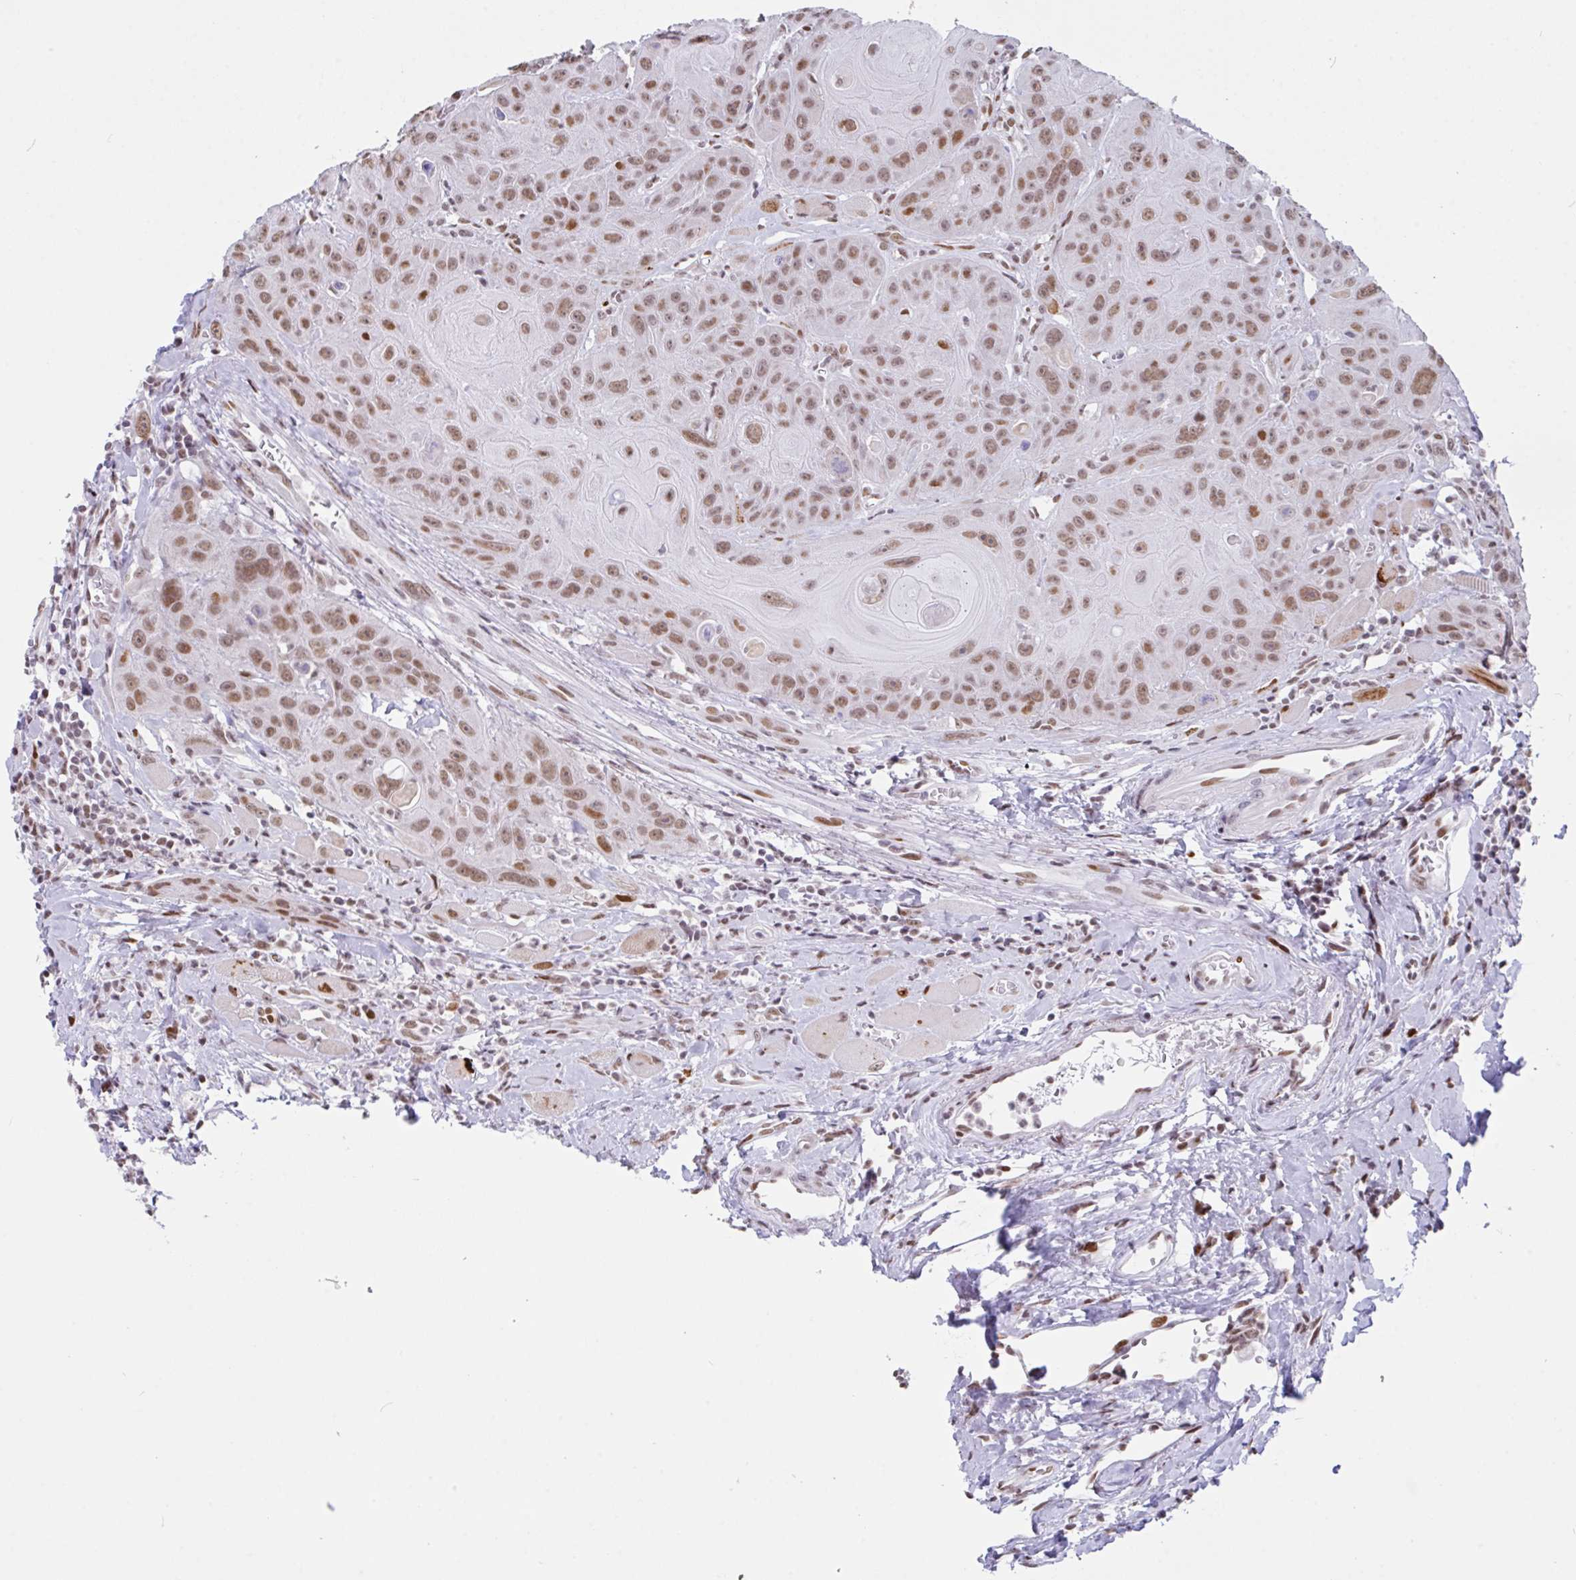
{"staining": {"intensity": "moderate", "quantity": ">75%", "location": "nuclear"}, "tissue": "head and neck cancer", "cell_type": "Tumor cells", "image_type": "cancer", "snomed": [{"axis": "morphology", "description": "Squamous cell carcinoma, NOS"}, {"axis": "topography", "description": "Head-Neck"}], "caption": "High-power microscopy captured an immunohistochemistry (IHC) photomicrograph of squamous cell carcinoma (head and neck), revealing moderate nuclear staining in approximately >75% of tumor cells.", "gene": "CLP1", "patient": {"sex": "female", "age": 59}}